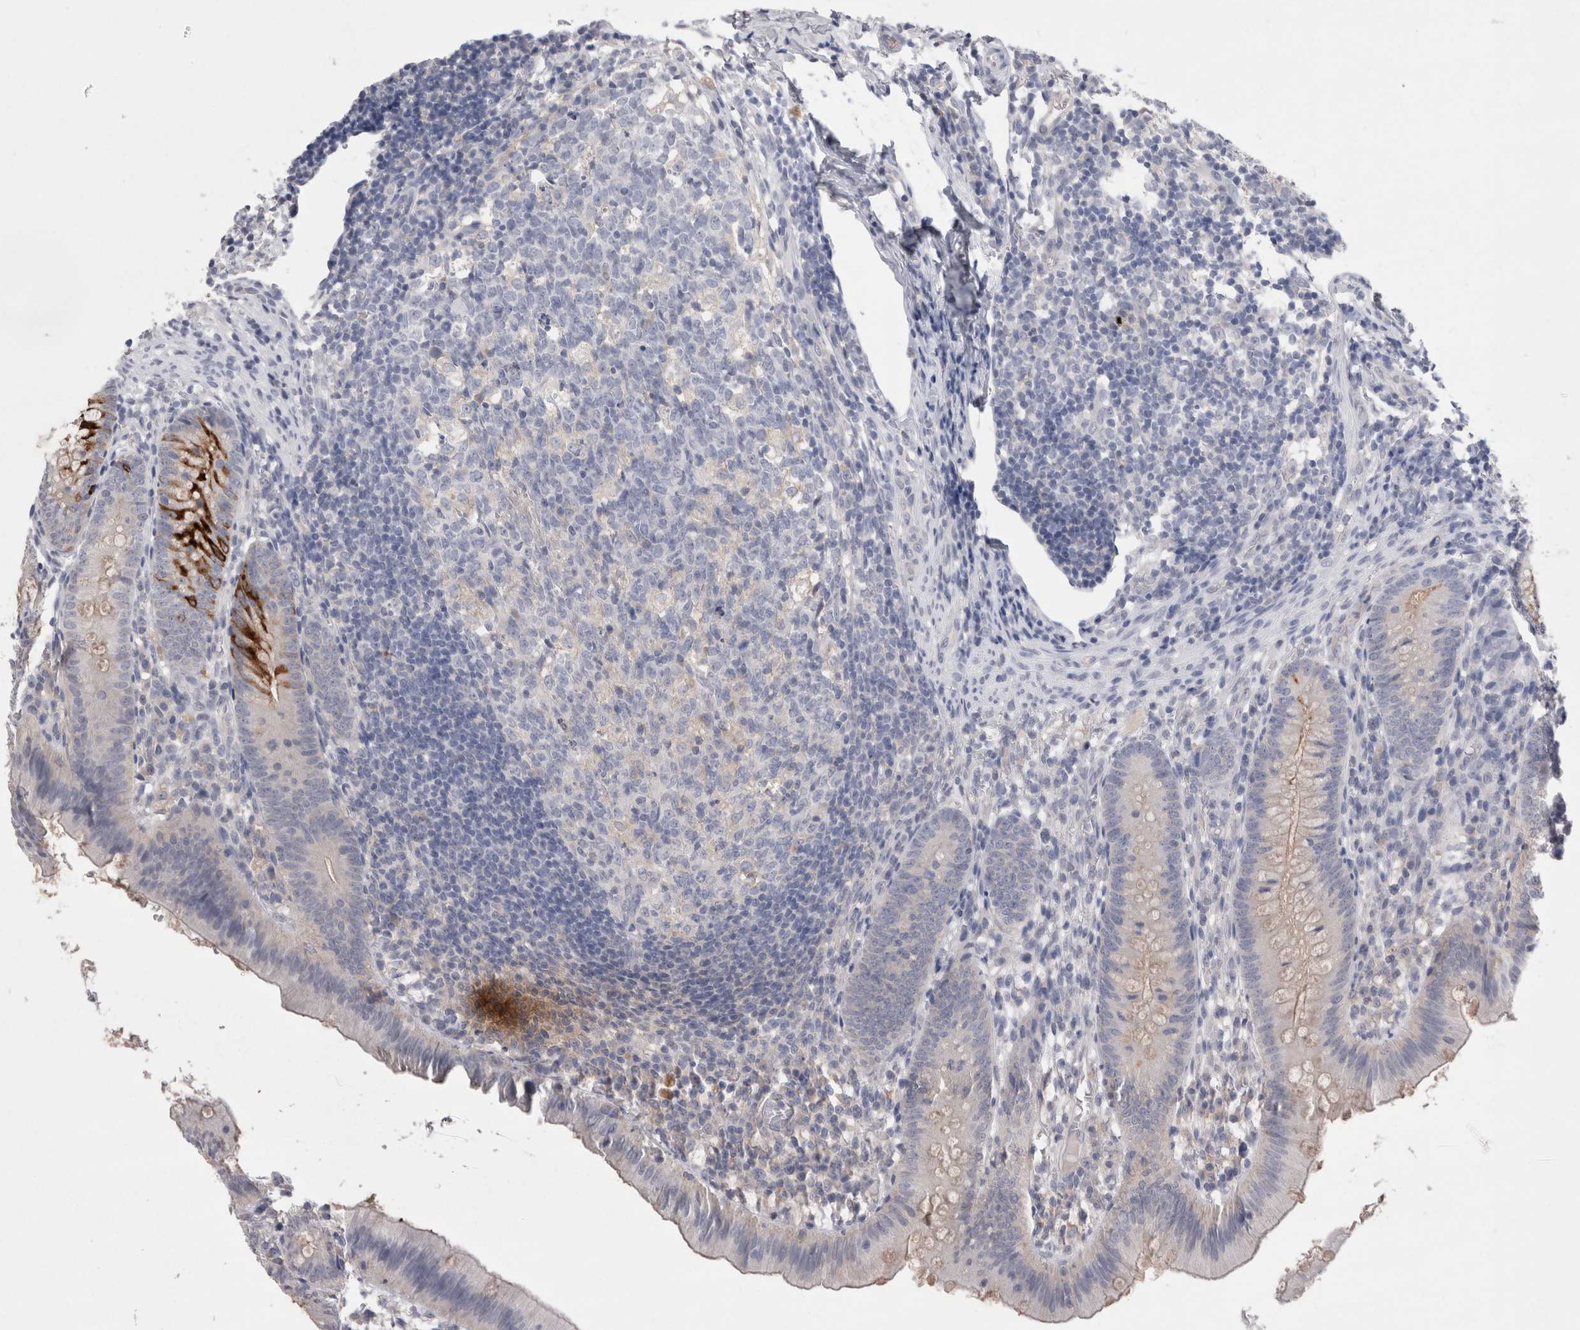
{"staining": {"intensity": "strong", "quantity": "<25%", "location": "cytoplasmic/membranous"}, "tissue": "appendix", "cell_type": "Glandular cells", "image_type": "normal", "snomed": [{"axis": "morphology", "description": "Normal tissue, NOS"}, {"axis": "topography", "description": "Appendix"}], "caption": "Protein staining of normal appendix displays strong cytoplasmic/membranous staining in about <25% of glandular cells. The protein of interest is stained brown, and the nuclei are stained in blue (DAB IHC with brightfield microscopy, high magnification).", "gene": "REG1A", "patient": {"sex": "male", "age": 1}}